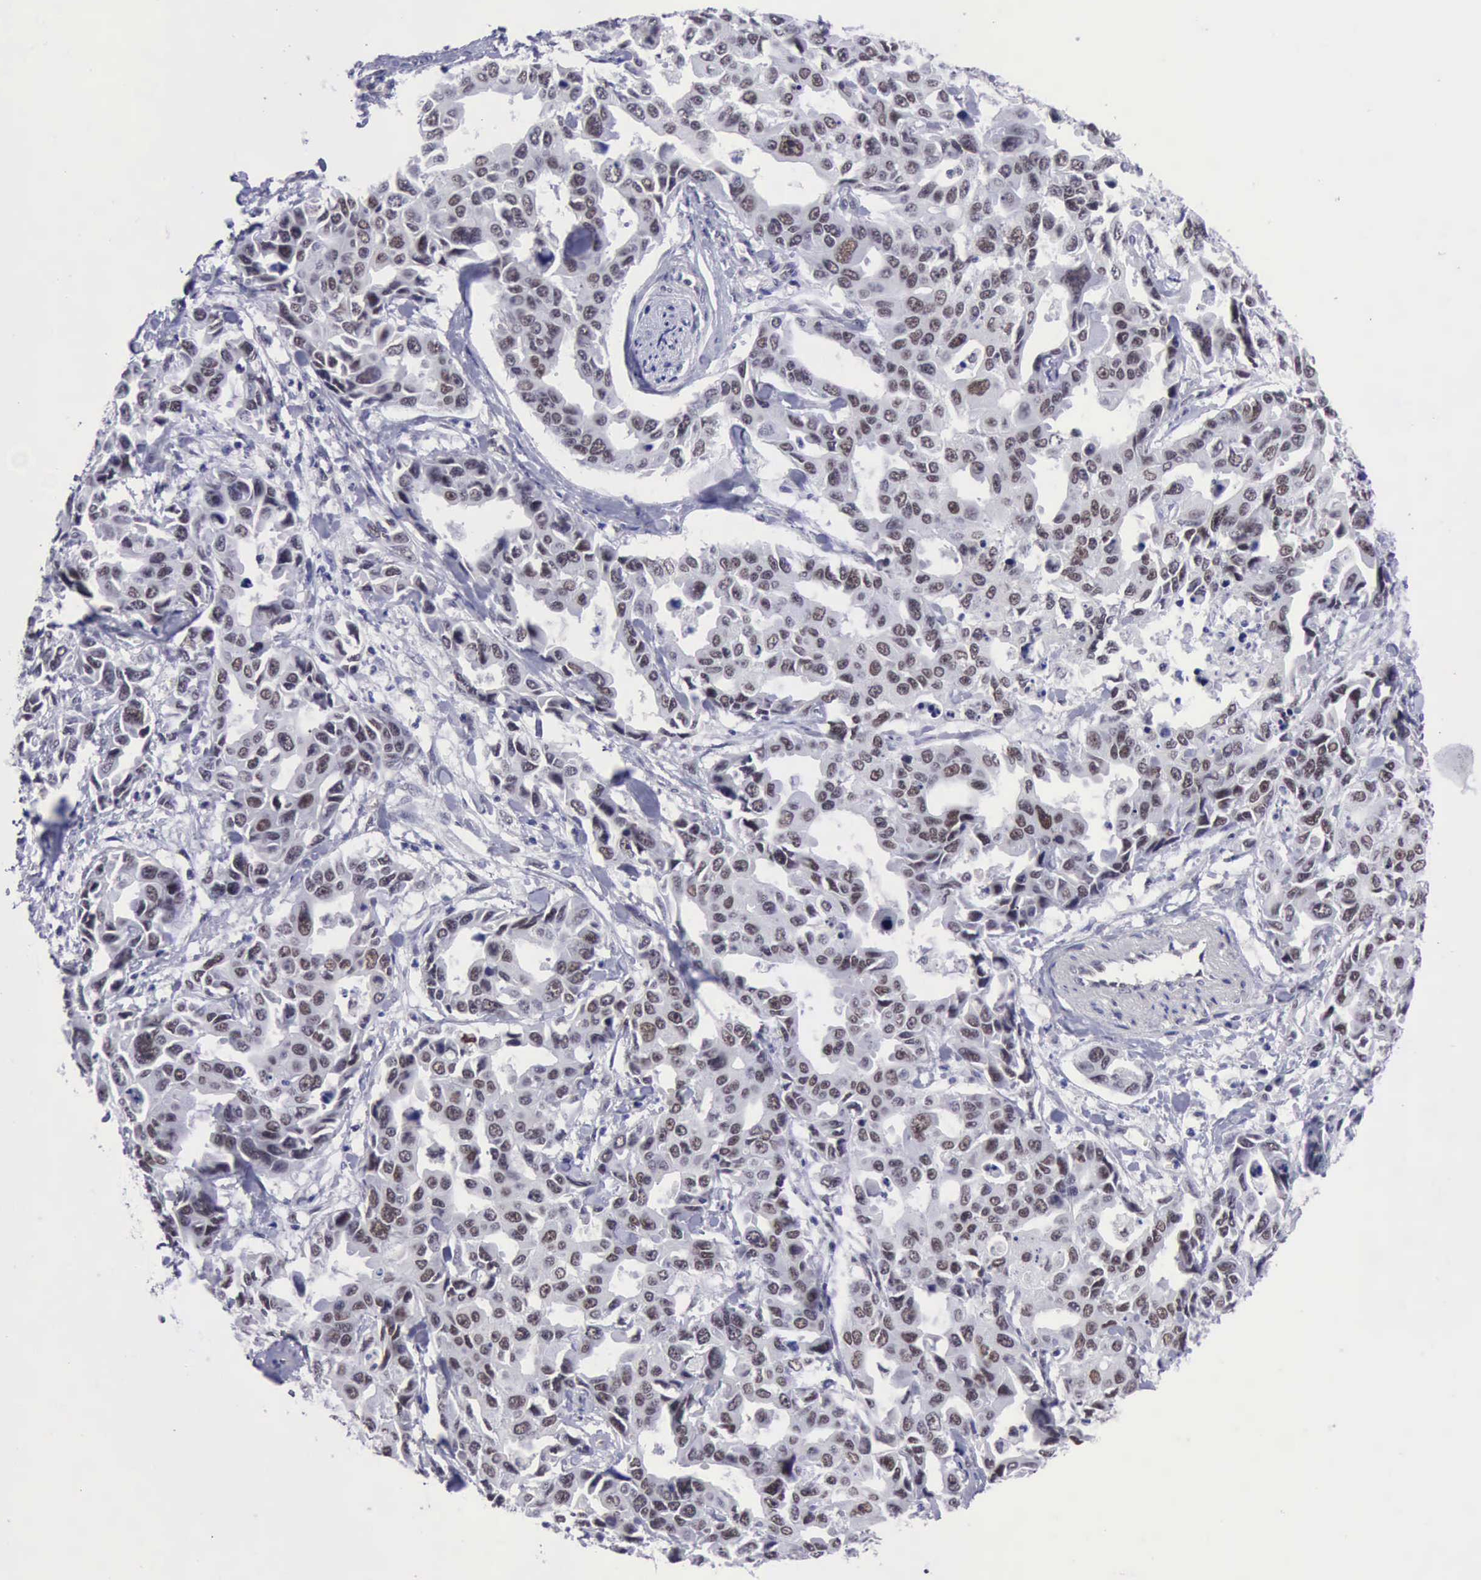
{"staining": {"intensity": "negative", "quantity": "none", "location": "none"}, "tissue": "lung cancer", "cell_type": "Tumor cells", "image_type": "cancer", "snomed": [{"axis": "morphology", "description": "Adenocarcinoma, NOS"}, {"axis": "topography", "description": "Lung"}], "caption": "Tumor cells show no significant staining in lung adenocarcinoma. (Stains: DAB immunohistochemistry with hematoxylin counter stain, Microscopy: brightfield microscopy at high magnification).", "gene": "ERCC4", "patient": {"sex": "male", "age": 64}}